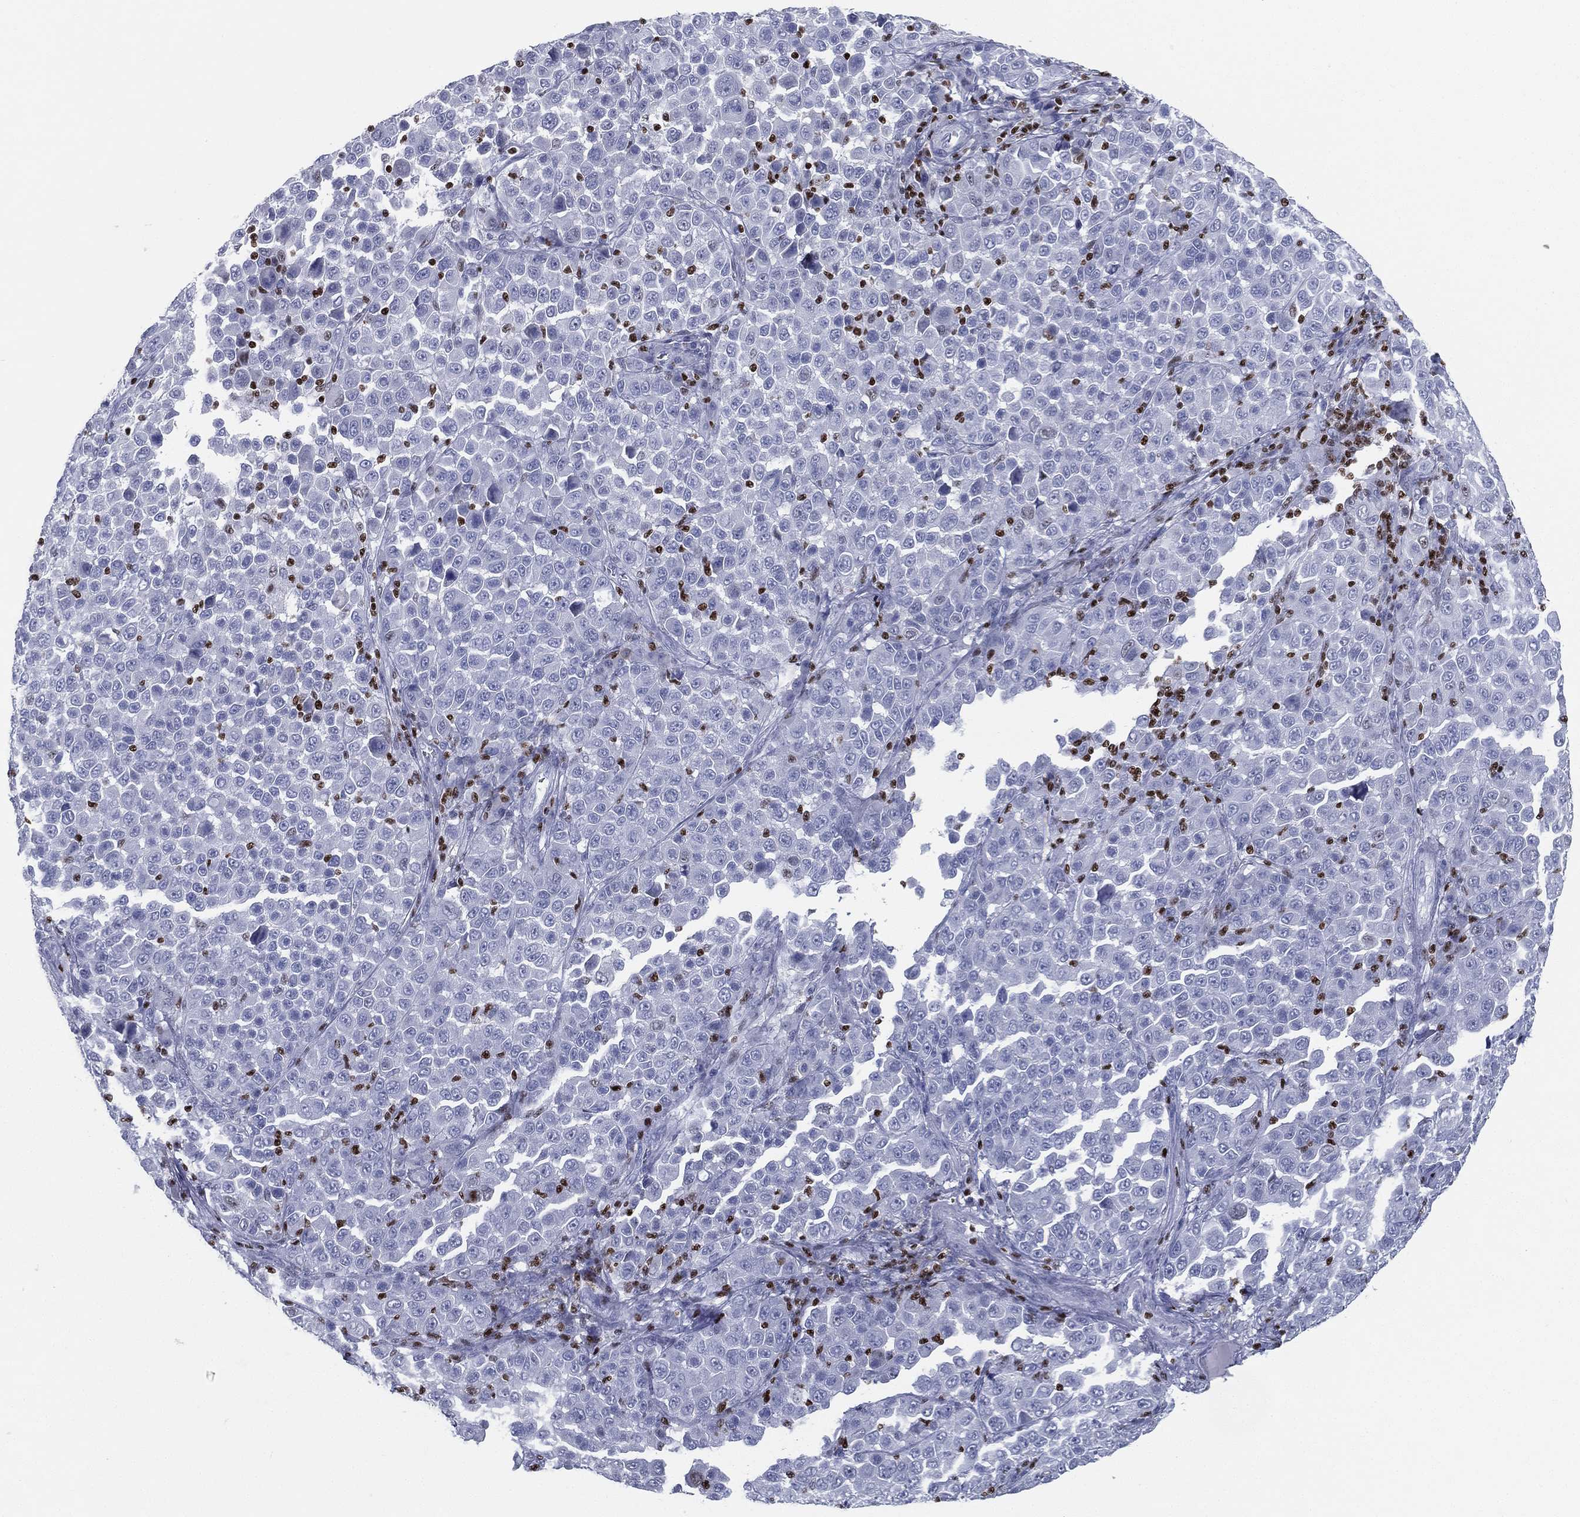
{"staining": {"intensity": "negative", "quantity": "none", "location": "none"}, "tissue": "melanoma", "cell_type": "Tumor cells", "image_type": "cancer", "snomed": [{"axis": "morphology", "description": "Malignant melanoma, NOS"}, {"axis": "topography", "description": "Skin"}], "caption": "This is an immunohistochemistry (IHC) image of human melanoma. There is no staining in tumor cells.", "gene": "PYHIN1", "patient": {"sex": "female", "age": 57}}